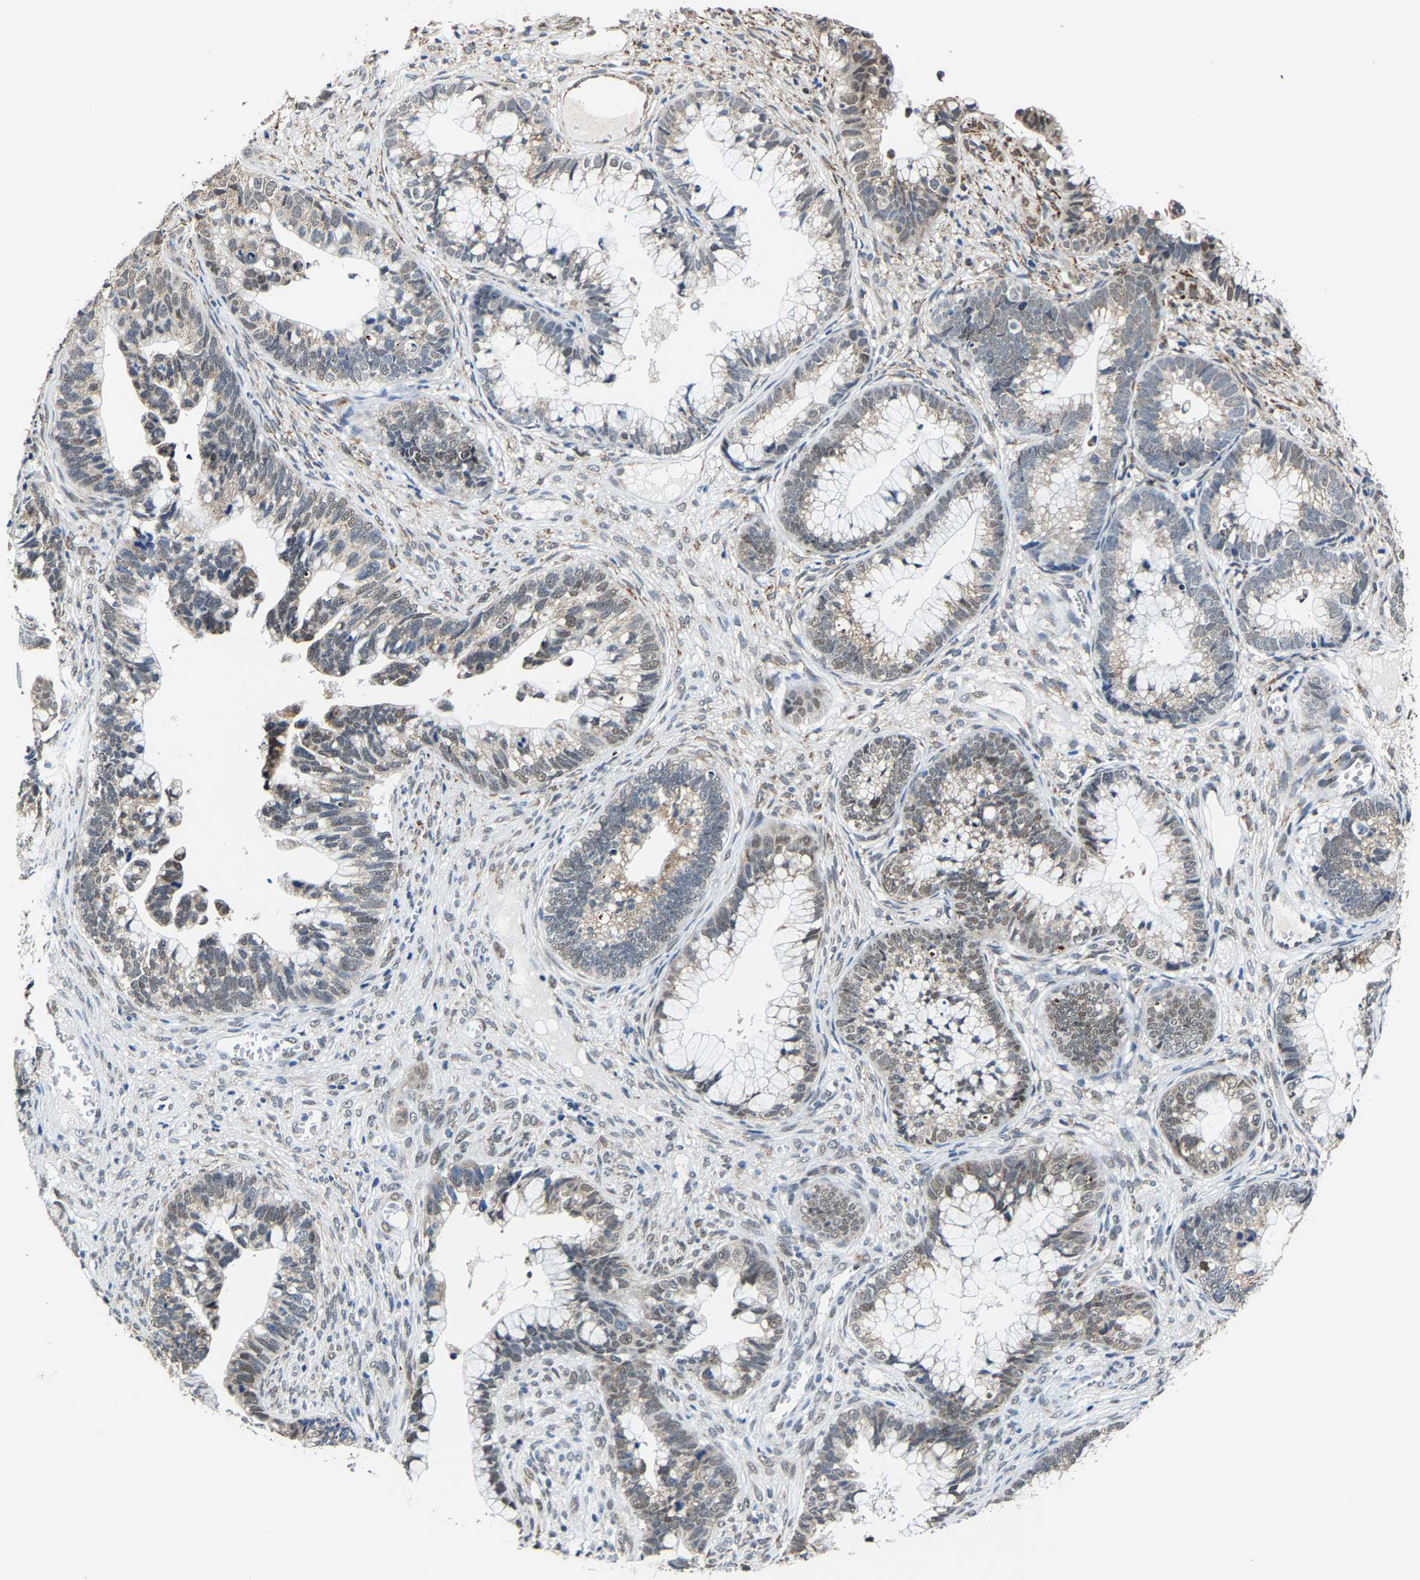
{"staining": {"intensity": "moderate", "quantity": "<25%", "location": "cytoplasmic/membranous,nuclear"}, "tissue": "cervical cancer", "cell_type": "Tumor cells", "image_type": "cancer", "snomed": [{"axis": "morphology", "description": "Adenocarcinoma, NOS"}, {"axis": "topography", "description": "Cervix"}], "caption": "About <25% of tumor cells in cervical cancer exhibit moderate cytoplasmic/membranous and nuclear protein staining as visualized by brown immunohistochemical staining.", "gene": "METTL1", "patient": {"sex": "female", "age": 44}}